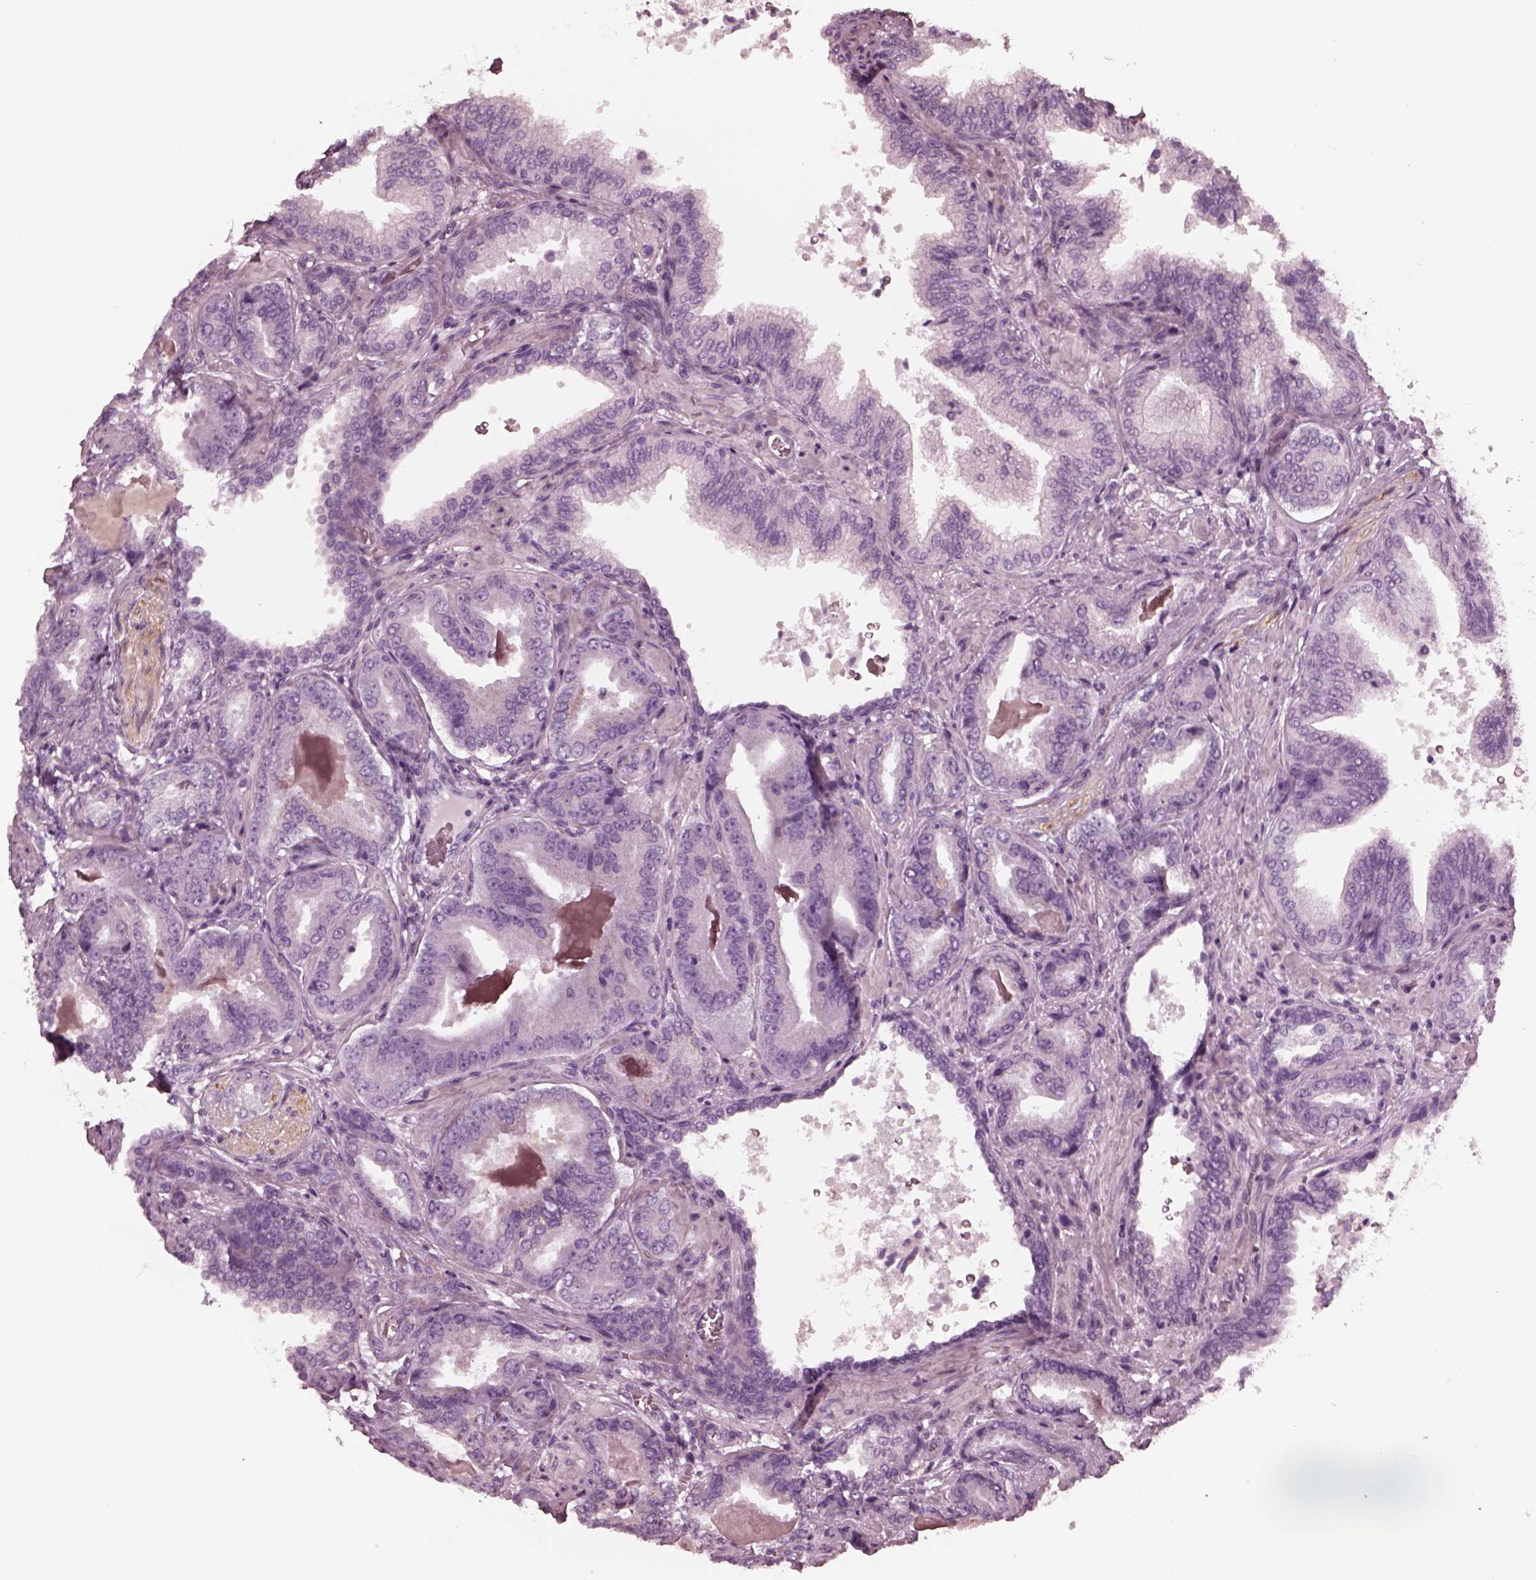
{"staining": {"intensity": "negative", "quantity": "none", "location": "none"}, "tissue": "prostate cancer", "cell_type": "Tumor cells", "image_type": "cancer", "snomed": [{"axis": "morphology", "description": "Adenocarcinoma, NOS"}, {"axis": "topography", "description": "Prostate"}], "caption": "This is an immunohistochemistry (IHC) image of prostate cancer. There is no staining in tumor cells.", "gene": "GRM6", "patient": {"sex": "male", "age": 64}}